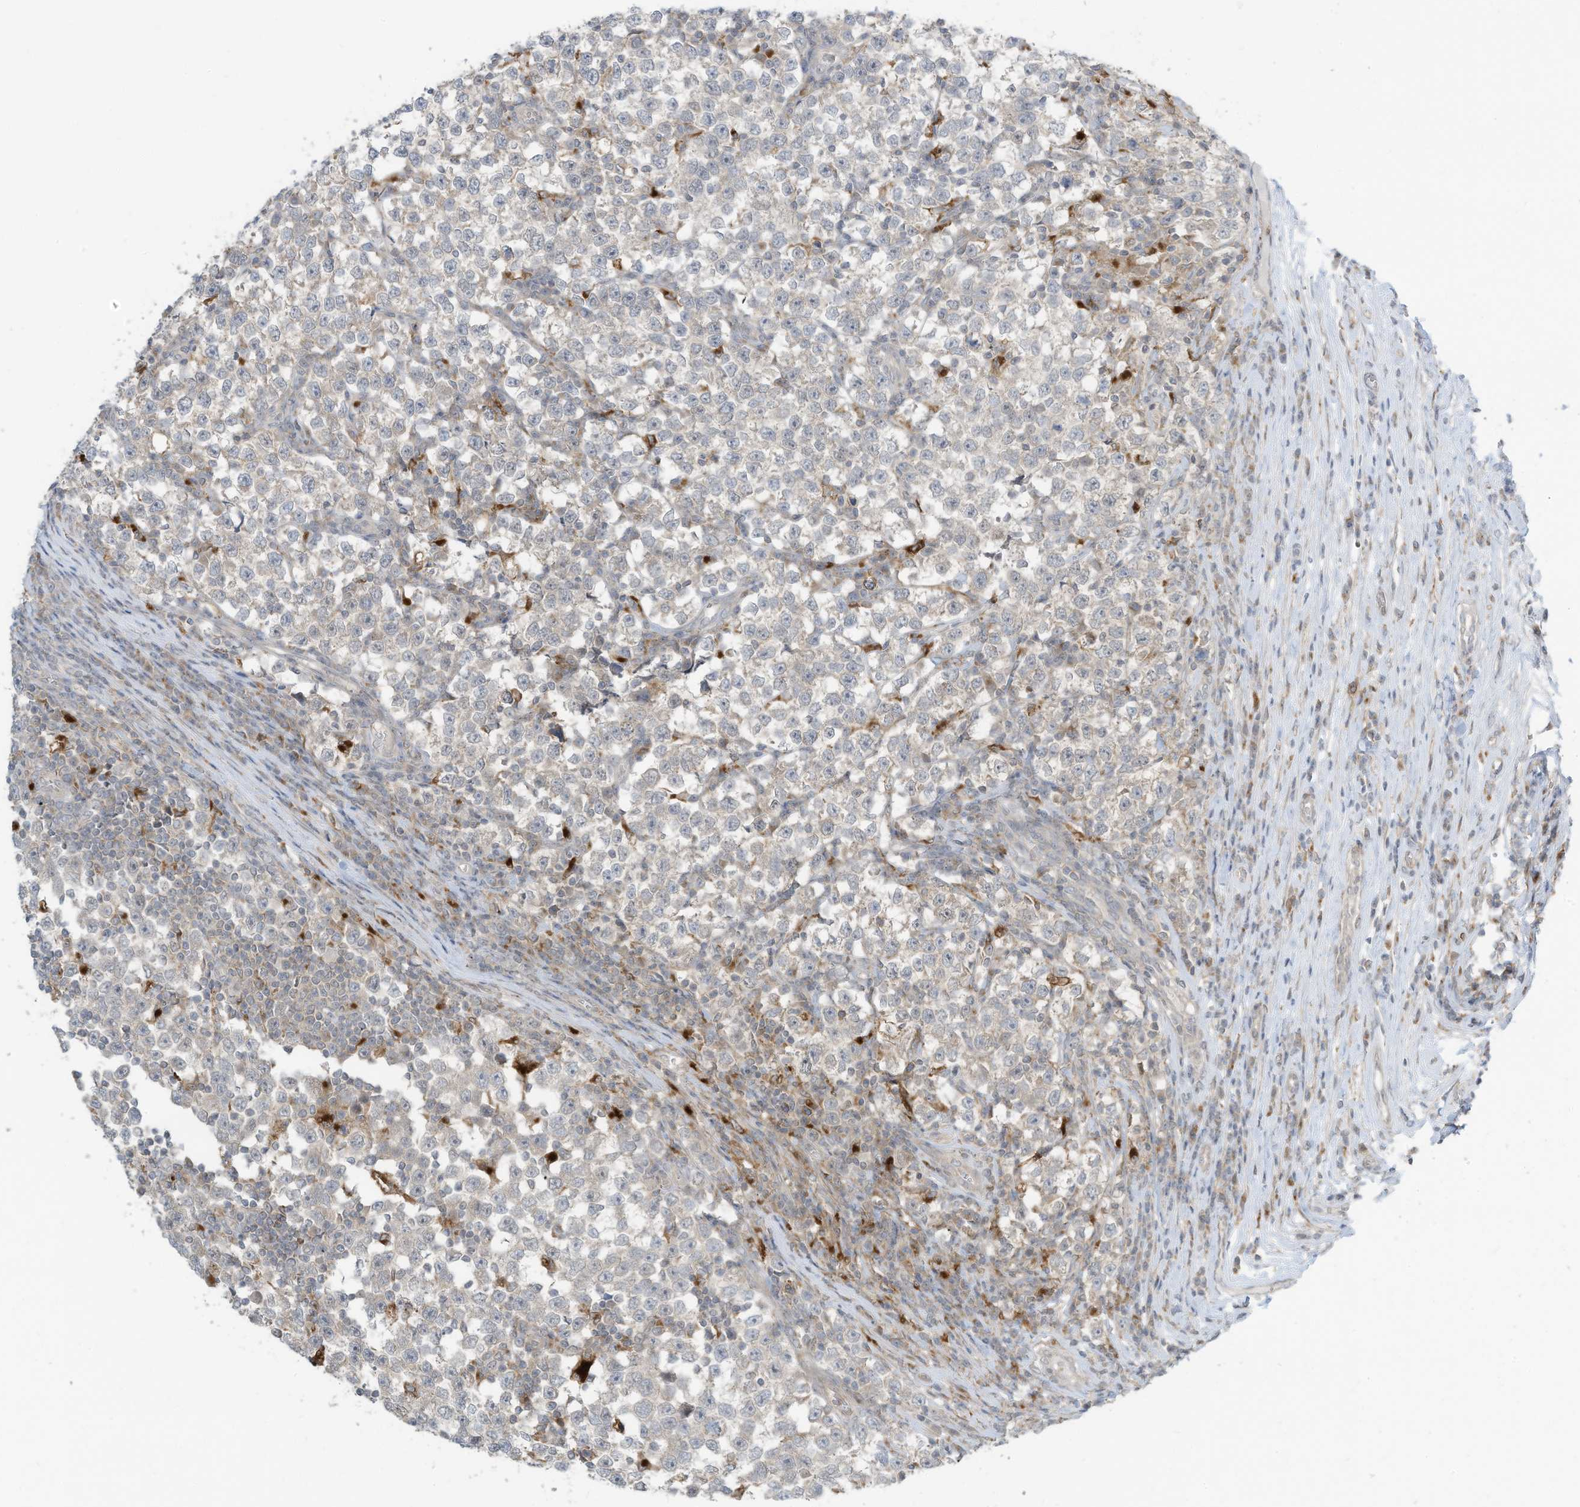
{"staining": {"intensity": "negative", "quantity": "none", "location": "none"}, "tissue": "testis cancer", "cell_type": "Tumor cells", "image_type": "cancer", "snomed": [{"axis": "morphology", "description": "Normal tissue, NOS"}, {"axis": "morphology", "description": "Seminoma, NOS"}, {"axis": "topography", "description": "Testis"}], "caption": "Tumor cells show no significant protein expression in testis cancer.", "gene": "DZIP3", "patient": {"sex": "male", "age": 43}}